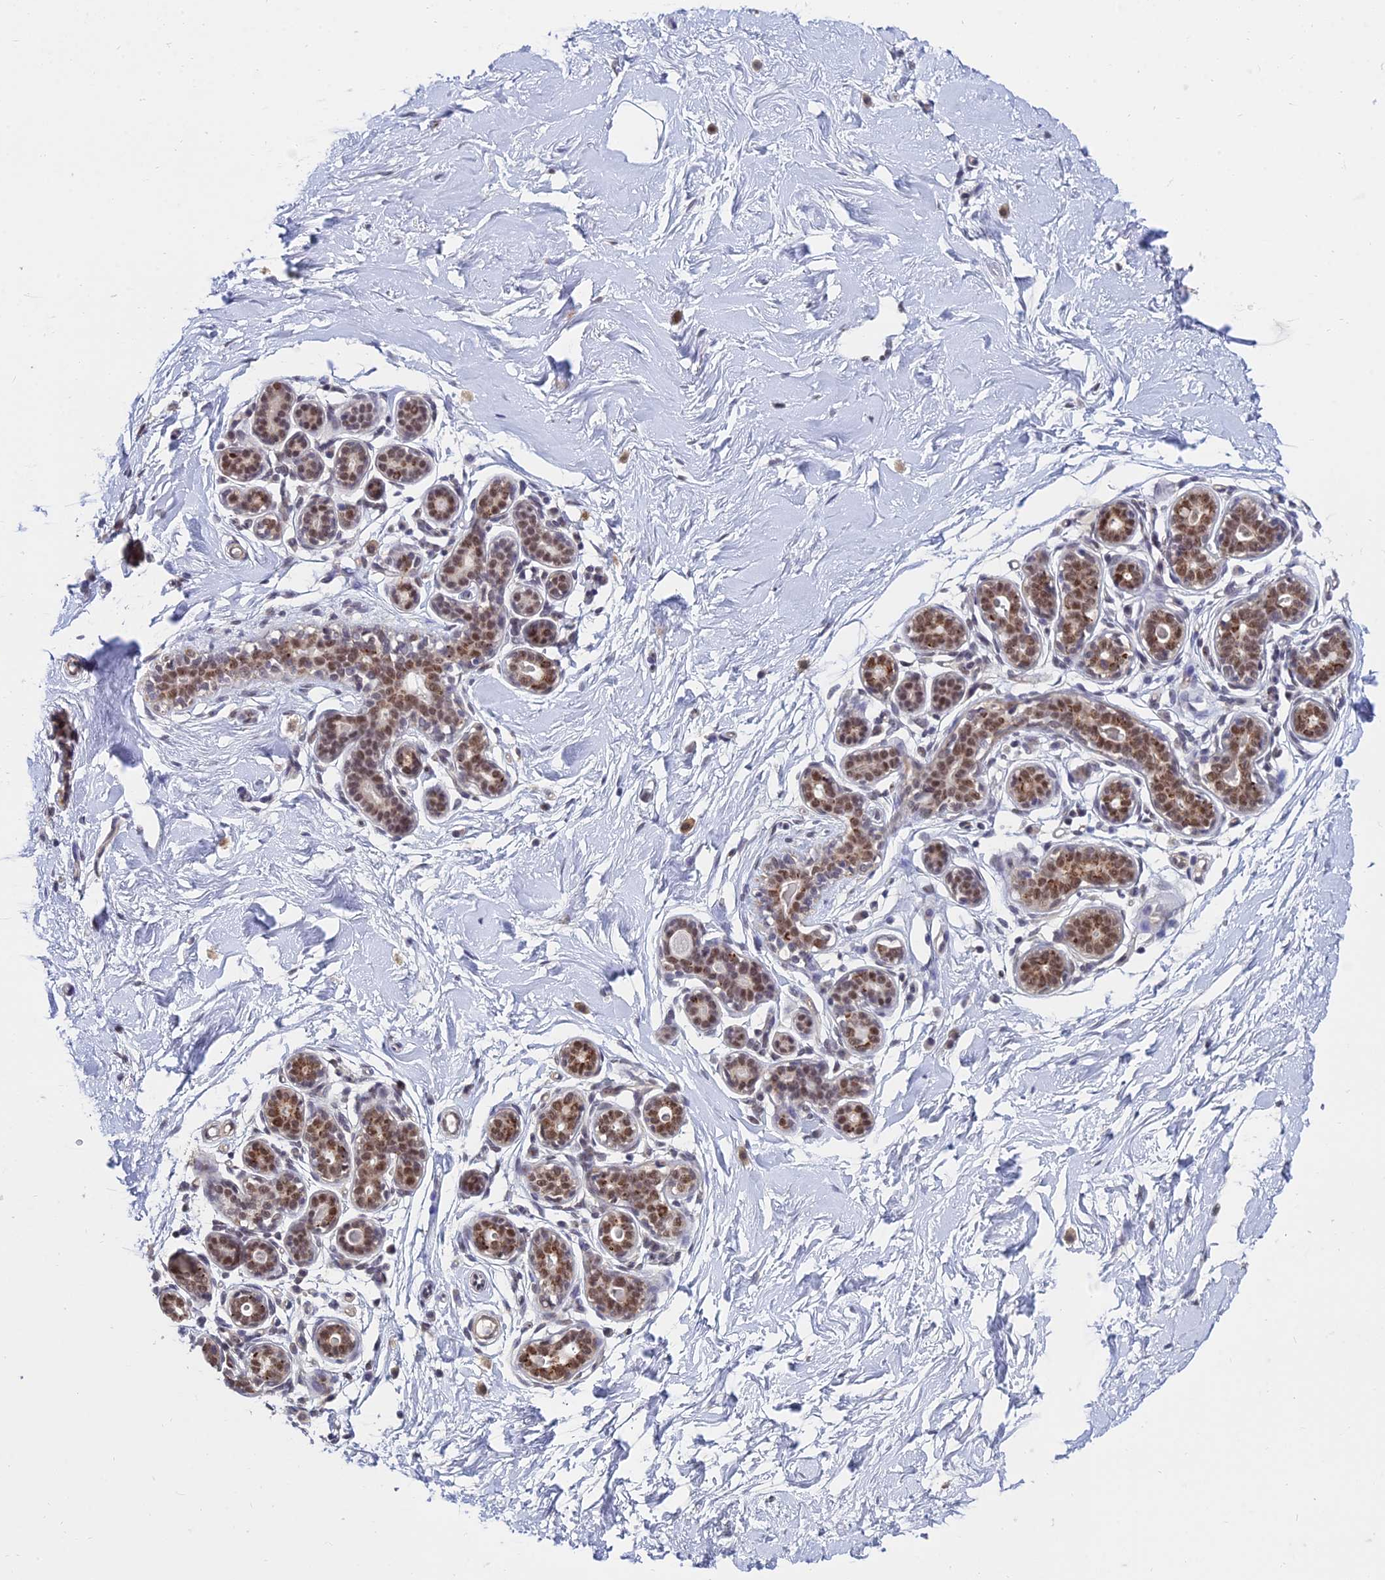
{"staining": {"intensity": "negative", "quantity": "none", "location": "none"}, "tissue": "breast", "cell_type": "Adipocytes", "image_type": "normal", "snomed": [{"axis": "morphology", "description": "Normal tissue, NOS"}, {"axis": "morphology", "description": "Adenoma, NOS"}, {"axis": "topography", "description": "Breast"}], "caption": "Photomicrograph shows no protein positivity in adipocytes of normal breast. (Brightfield microscopy of DAB immunohistochemistry (IHC) at high magnification).", "gene": "THOC3", "patient": {"sex": "female", "age": 23}}